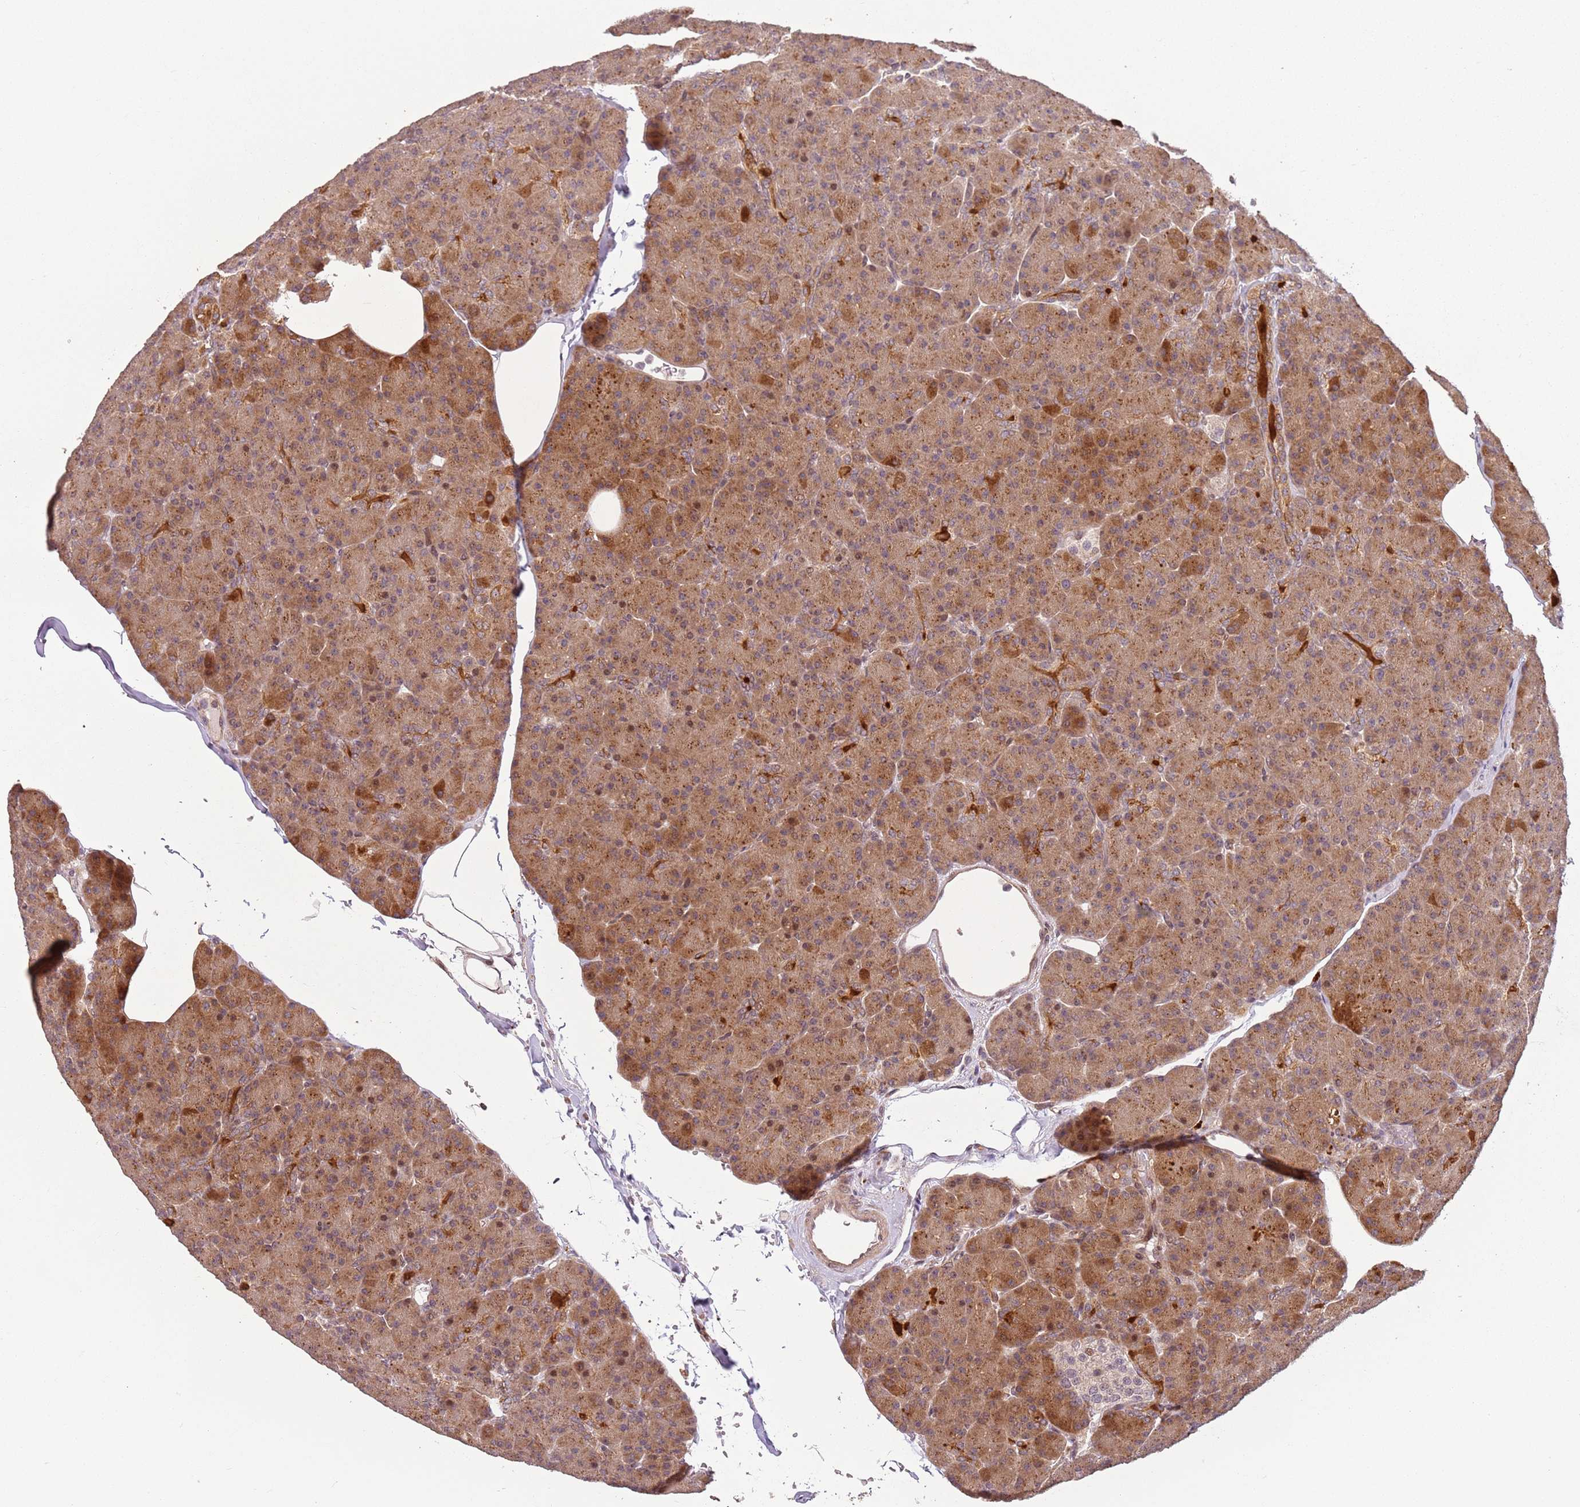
{"staining": {"intensity": "moderate", "quantity": ">75%", "location": "cytoplasmic/membranous"}, "tissue": "pancreas", "cell_type": "Exocrine glandular cells", "image_type": "normal", "snomed": [{"axis": "morphology", "description": "Normal tissue, NOS"}, {"axis": "topography", "description": "Pancreas"}], "caption": "Immunohistochemistry (IHC) (DAB) staining of benign pancreas demonstrates moderate cytoplasmic/membranous protein staining in approximately >75% of exocrine glandular cells. Nuclei are stained in blue.", "gene": "CHURC1", "patient": {"sex": "female", "age": 43}}